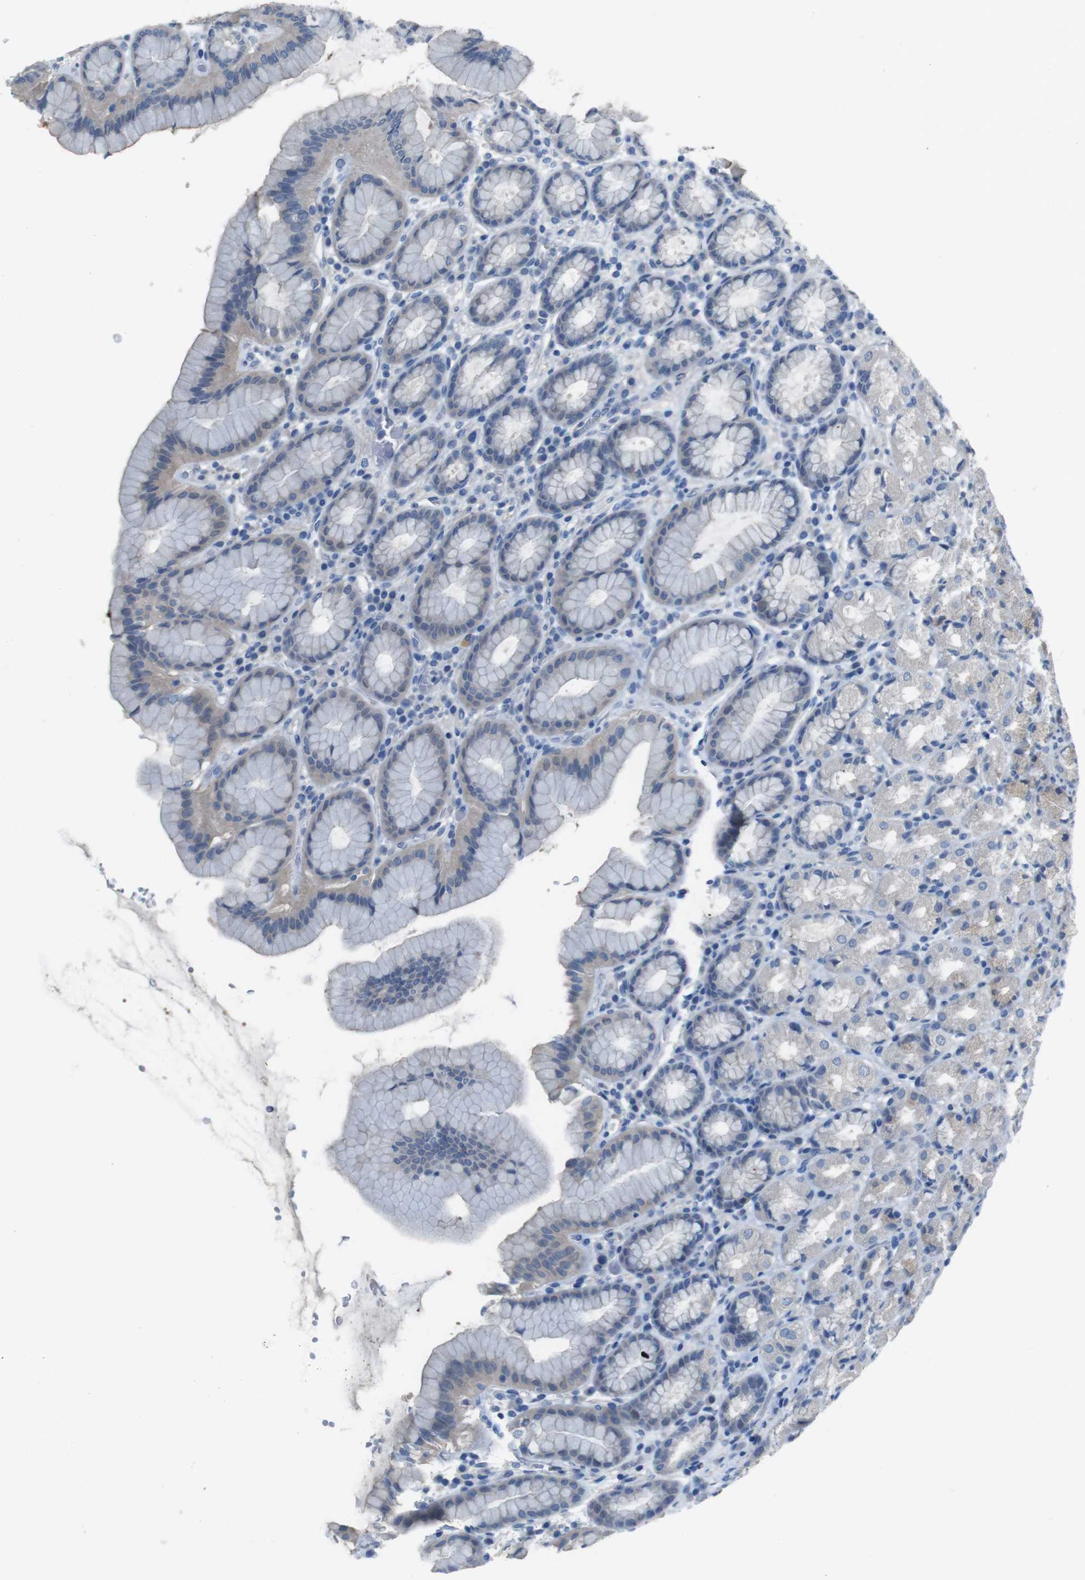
{"staining": {"intensity": "negative", "quantity": "none", "location": "none"}, "tissue": "stomach", "cell_type": "Glandular cells", "image_type": "normal", "snomed": [{"axis": "morphology", "description": "Normal tissue, NOS"}, {"axis": "topography", "description": "Stomach, upper"}], "caption": "This is an IHC micrograph of unremarkable human stomach. There is no staining in glandular cells.", "gene": "CYP2C19", "patient": {"sex": "male", "age": 68}}